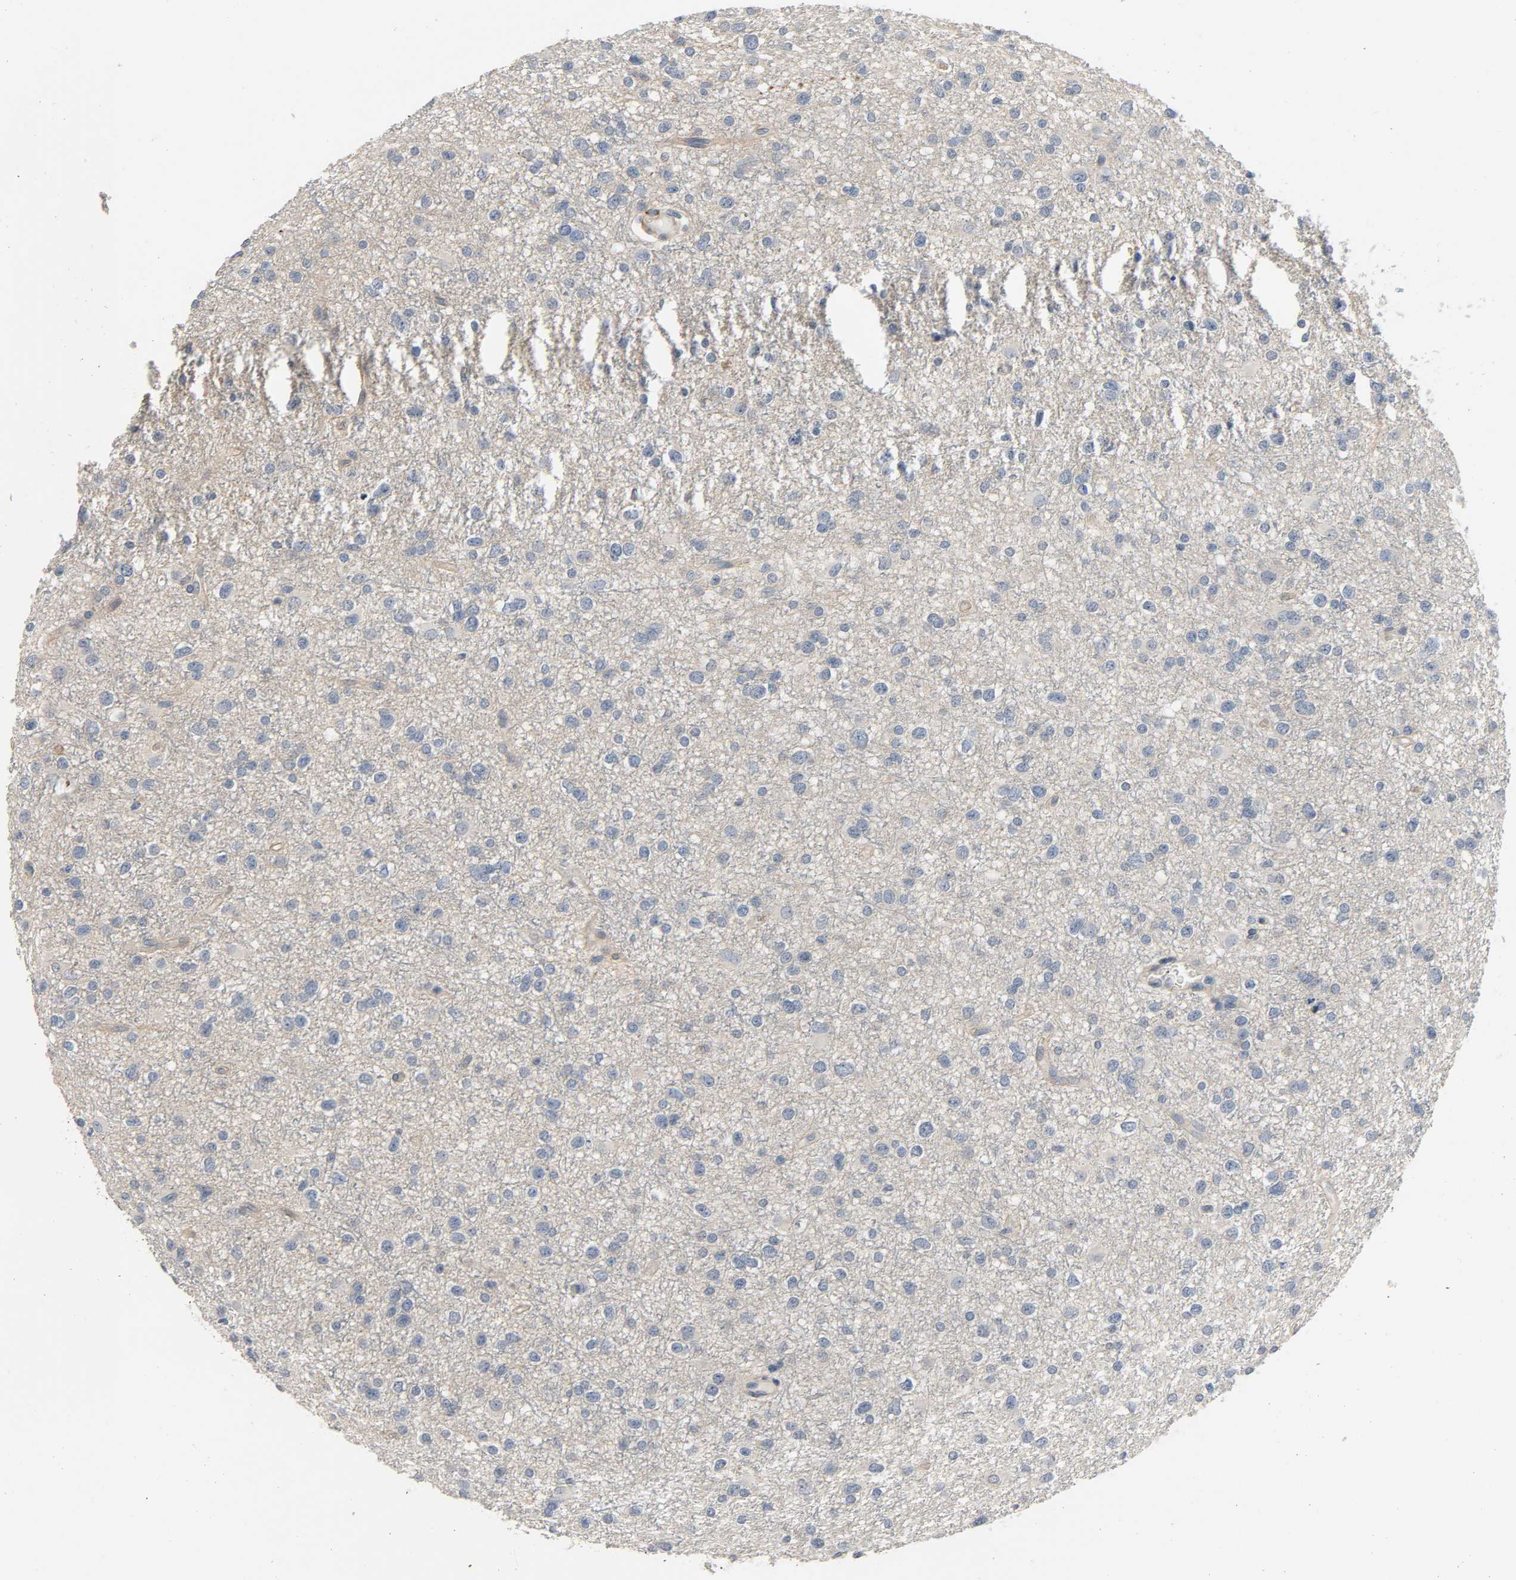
{"staining": {"intensity": "negative", "quantity": "none", "location": "none"}, "tissue": "glioma", "cell_type": "Tumor cells", "image_type": "cancer", "snomed": [{"axis": "morphology", "description": "Glioma, malignant, Low grade"}, {"axis": "topography", "description": "Brain"}], "caption": "Tumor cells are negative for brown protein staining in glioma.", "gene": "LIMCH1", "patient": {"sex": "male", "age": 42}}